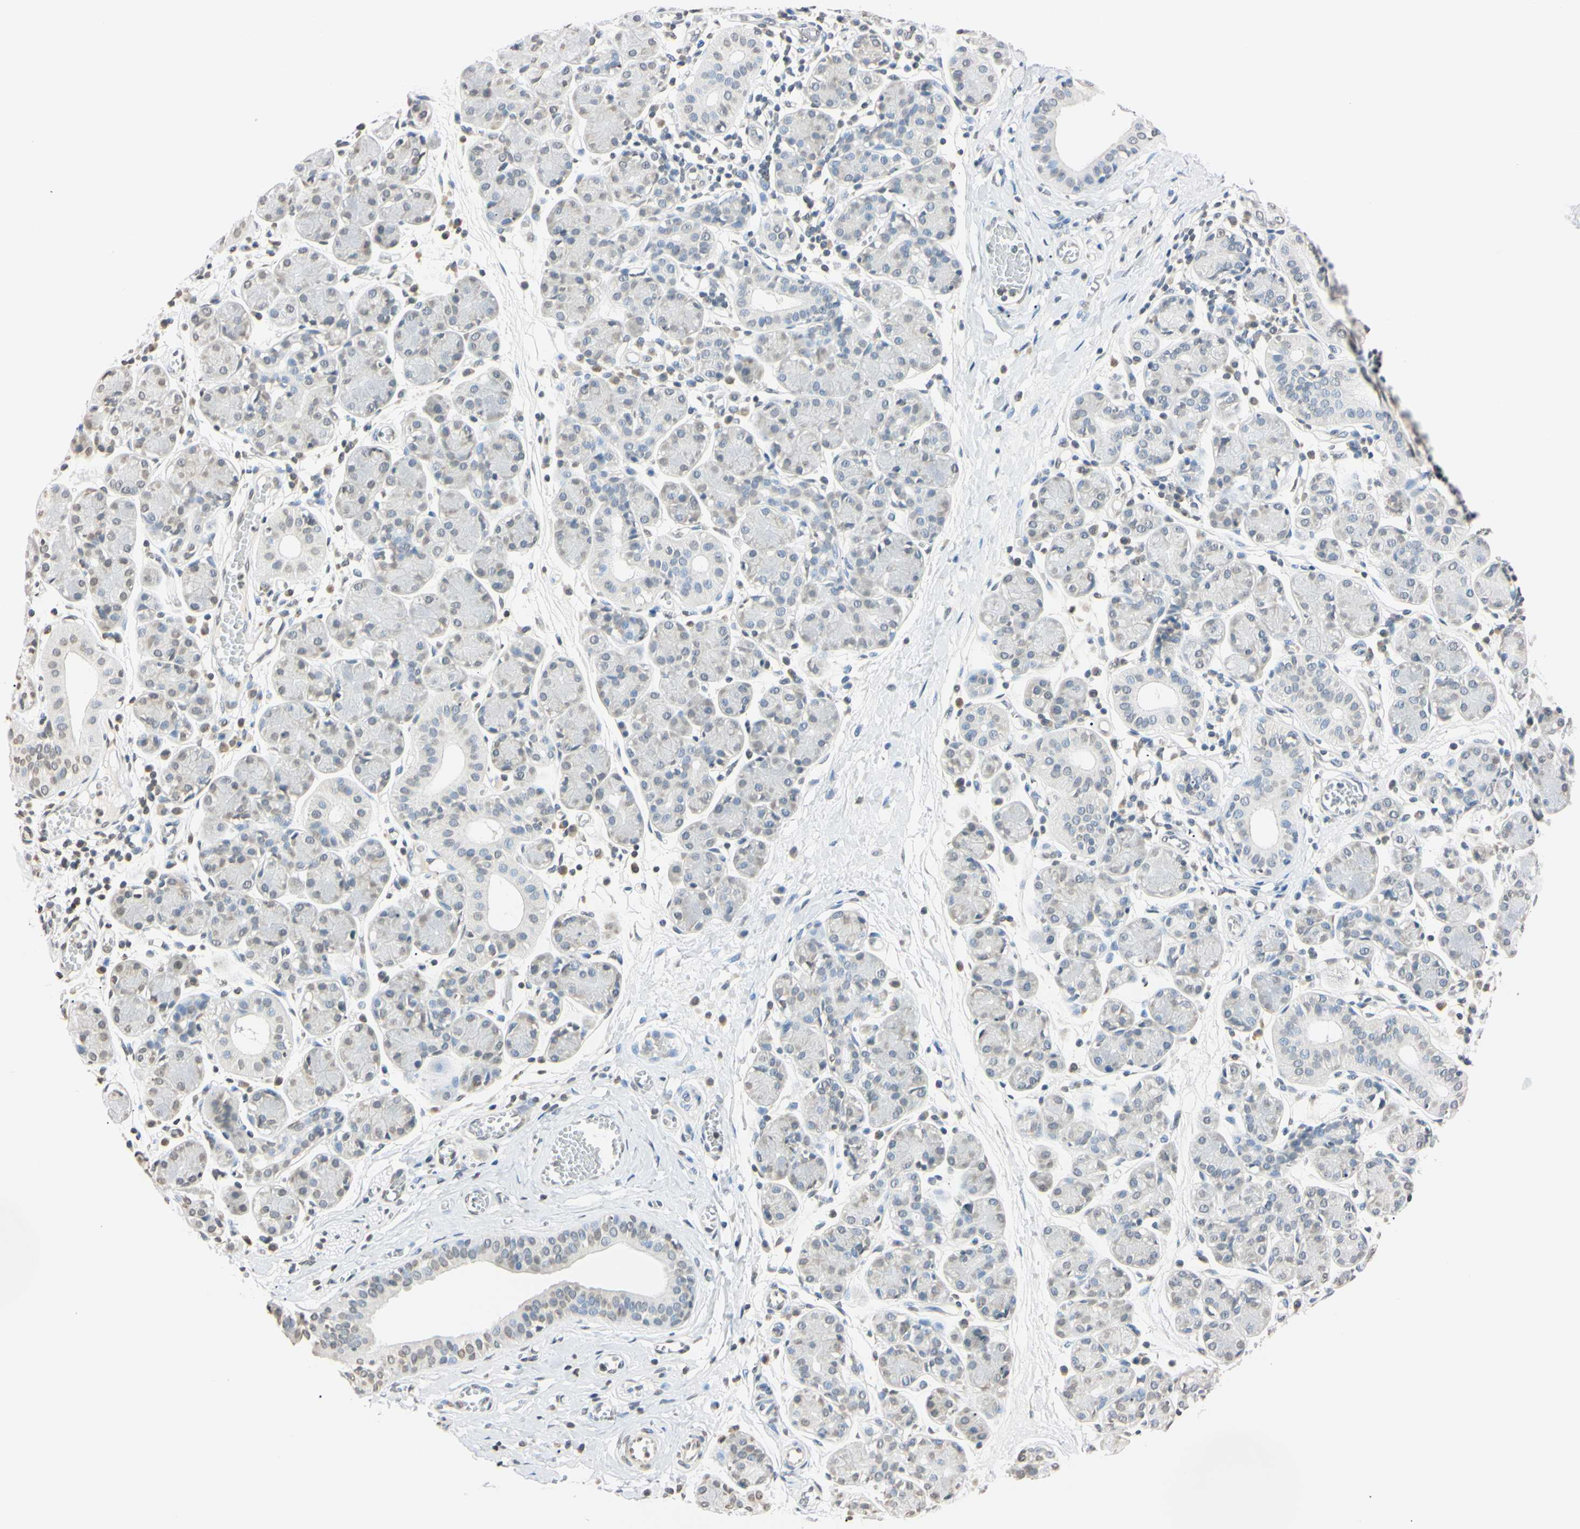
{"staining": {"intensity": "negative", "quantity": "none", "location": "none"}, "tissue": "salivary gland", "cell_type": "Glandular cells", "image_type": "normal", "snomed": [{"axis": "morphology", "description": "Normal tissue, NOS"}, {"axis": "morphology", "description": "Inflammation, NOS"}, {"axis": "topography", "description": "Lymph node"}, {"axis": "topography", "description": "Salivary gland"}], "caption": "This is an immunohistochemistry micrograph of benign salivary gland. There is no expression in glandular cells.", "gene": "CDC45", "patient": {"sex": "male", "age": 3}}